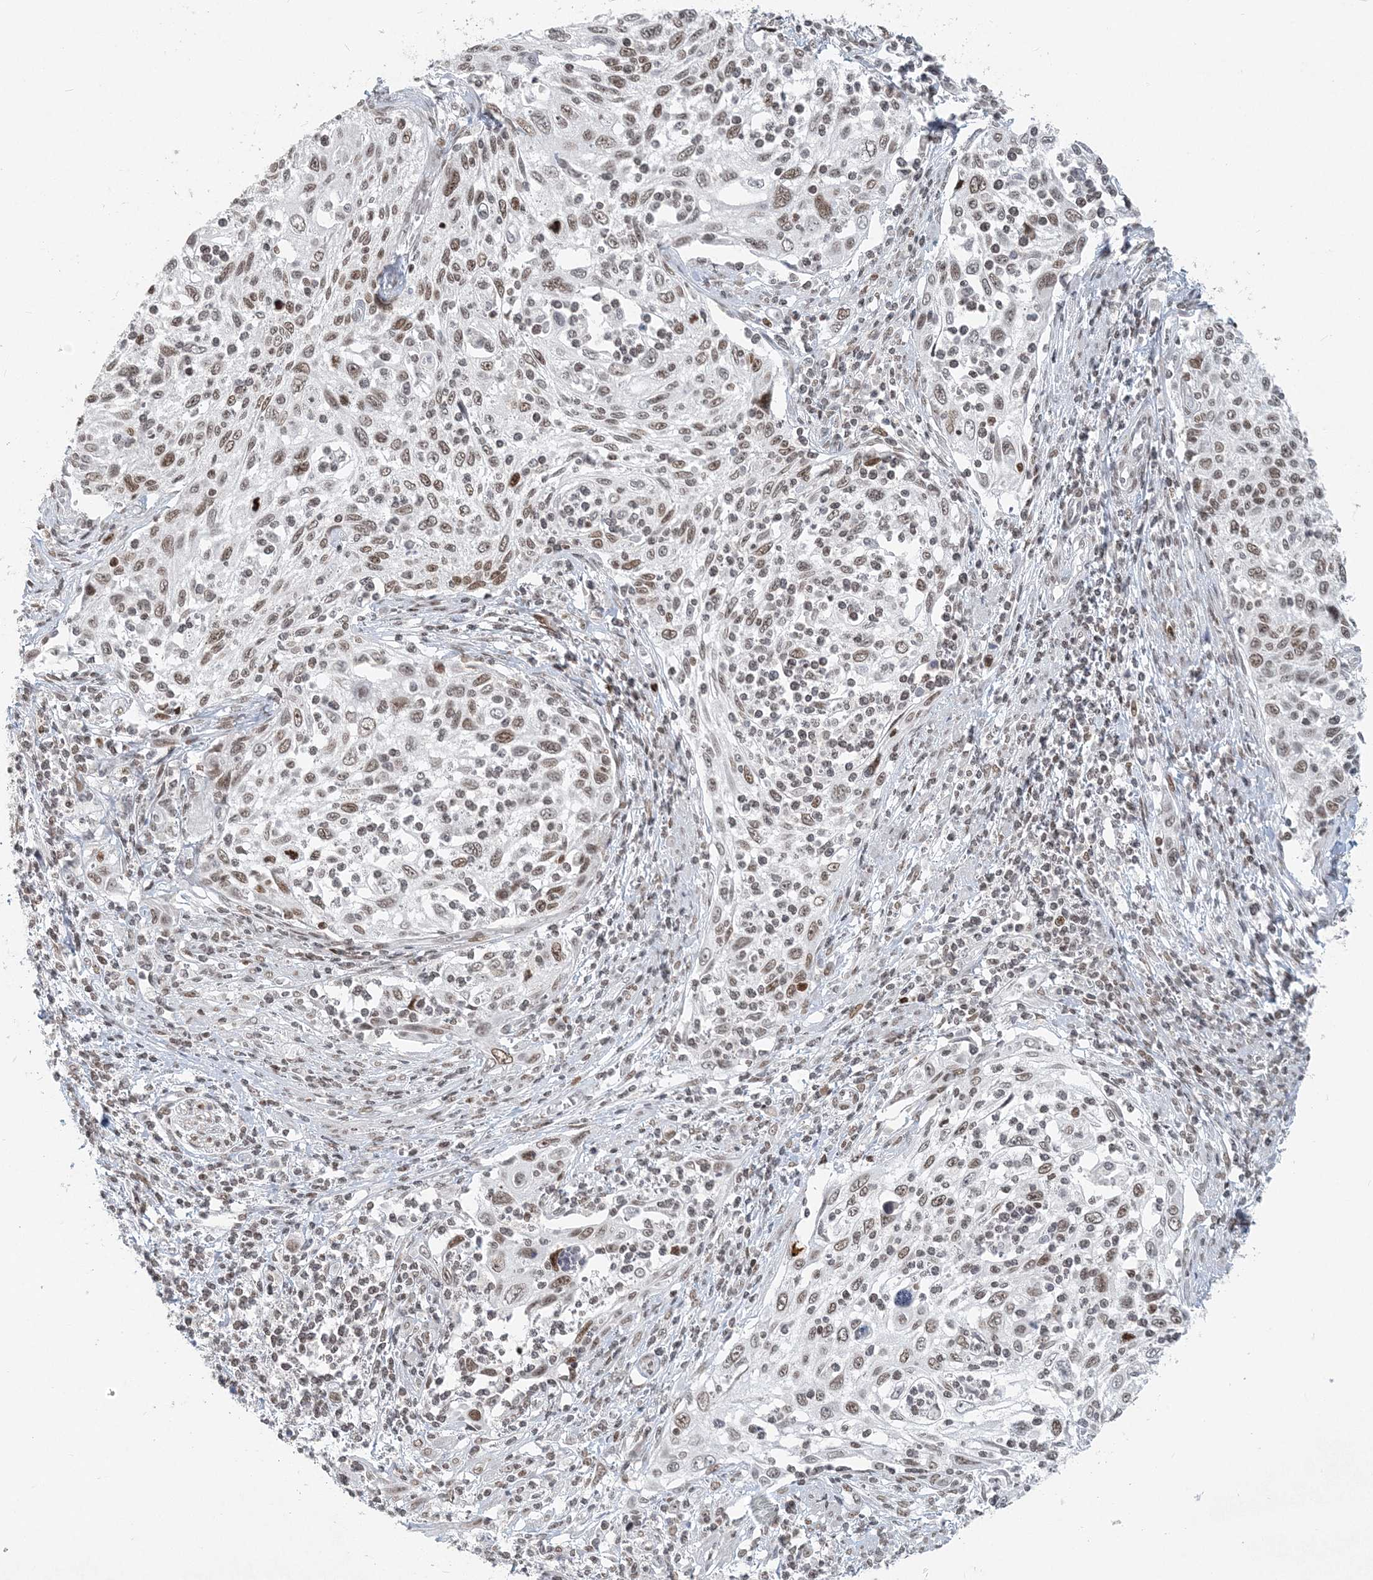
{"staining": {"intensity": "moderate", "quantity": "25%-75%", "location": "nuclear"}, "tissue": "cervical cancer", "cell_type": "Tumor cells", "image_type": "cancer", "snomed": [{"axis": "morphology", "description": "Squamous cell carcinoma, NOS"}, {"axis": "topography", "description": "Cervix"}], "caption": "This is an image of immunohistochemistry staining of cervical squamous cell carcinoma, which shows moderate staining in the nuclear of tumor cells.", "gene": "BAZ1B", "patient": {"sex": "female", "age": 70}}